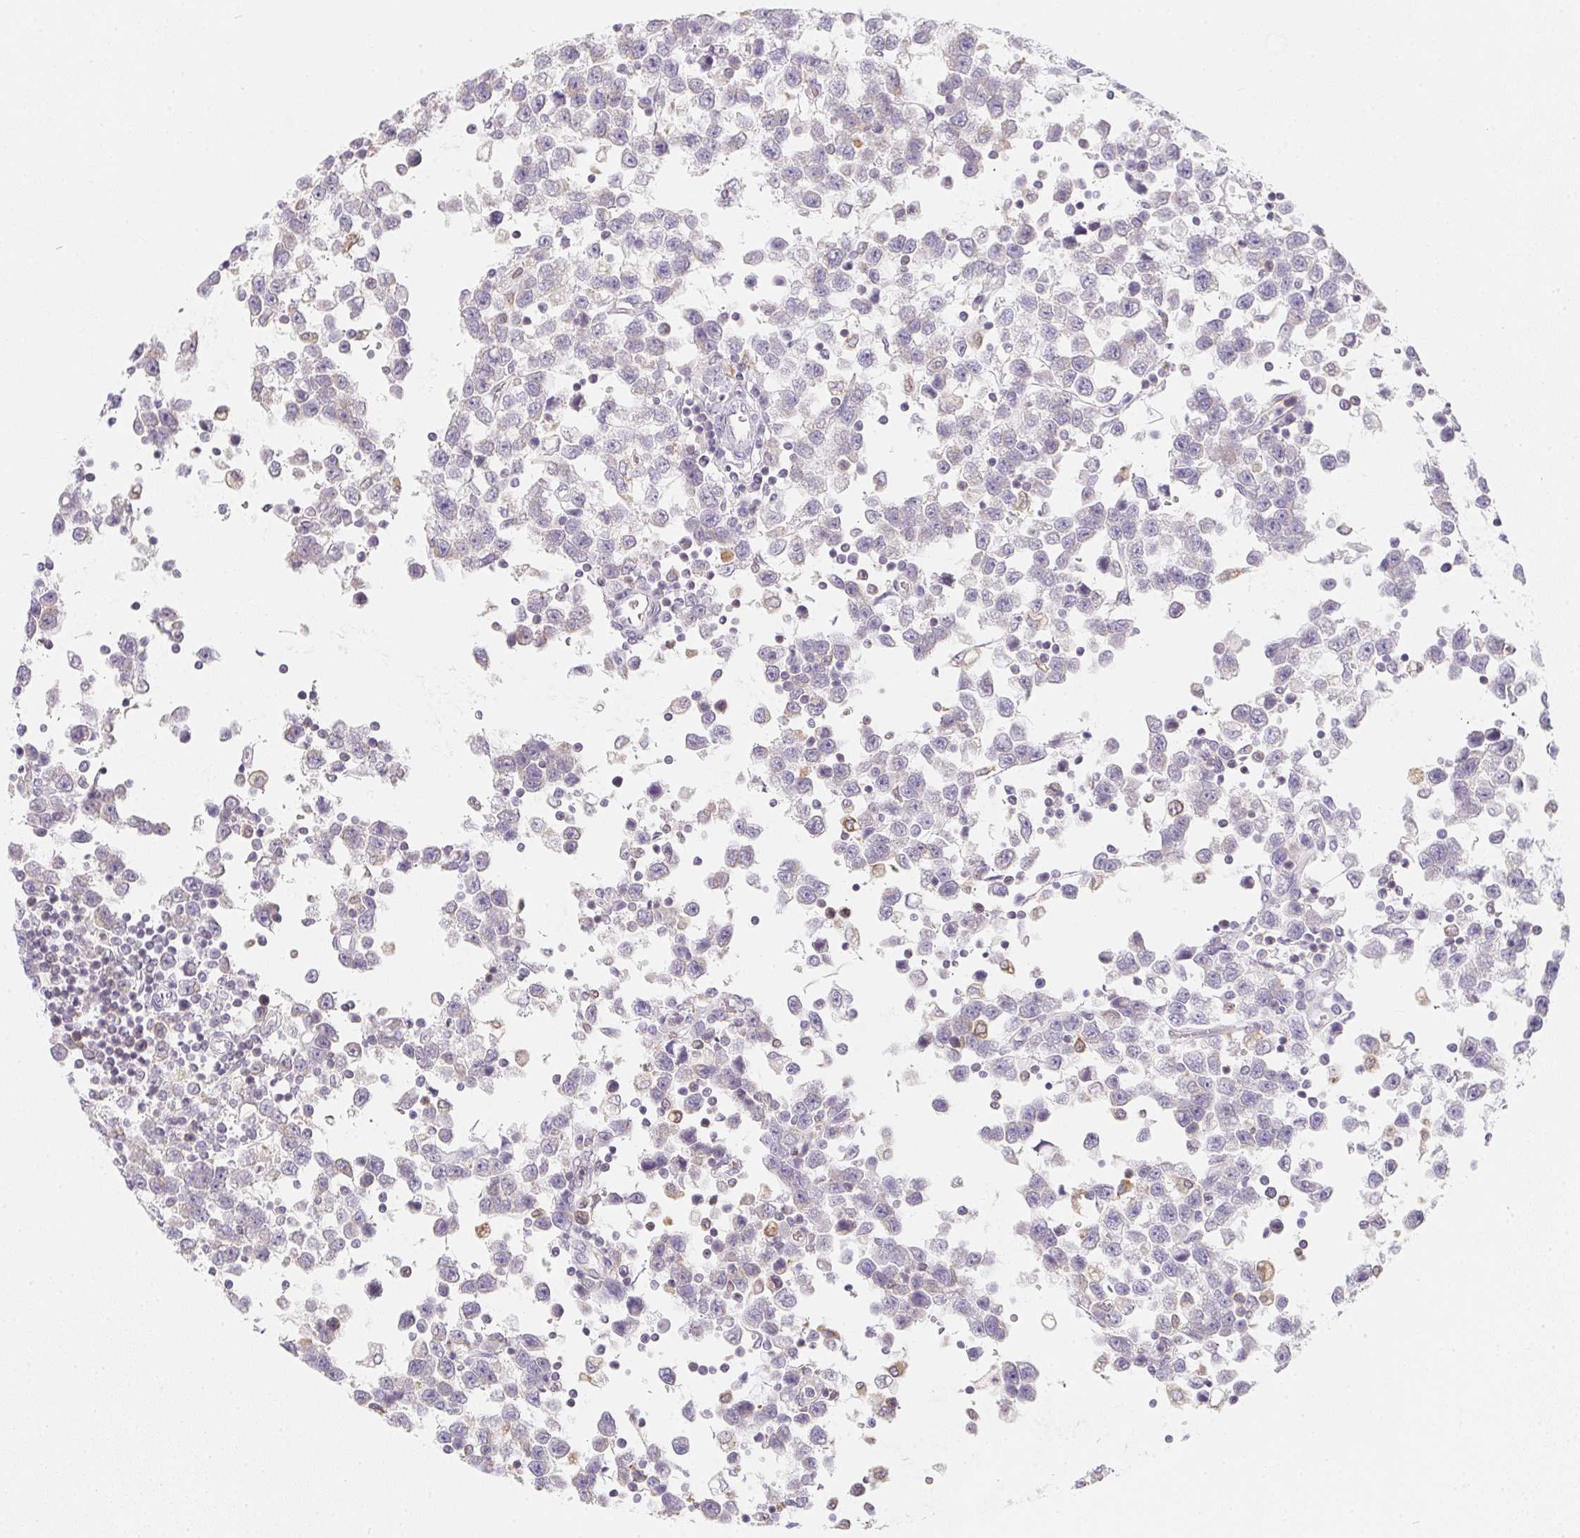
{"staining": {"intensity": "negative", "quantity": "none", "location": "none"}, "tissue": "testis cancer", "cell_type": "Tumor cells", "image_type": "cancer", "snomed": [{"axis": "morphology", "description": "Seminoma, NOS"}, {"axis": "topography", "description": "Testis"}], "caption": "The histopathology image reveals no significant staining in tumor cells of testis cancer (seminoma). (Stains: DAB immunohistochemistry (IHC) with hematoxylin counter stain, Microscopy: brightfield microscopy at high magnification).", "gene": "SOAT1", "patient": {"sex": "male", "age": 34}}